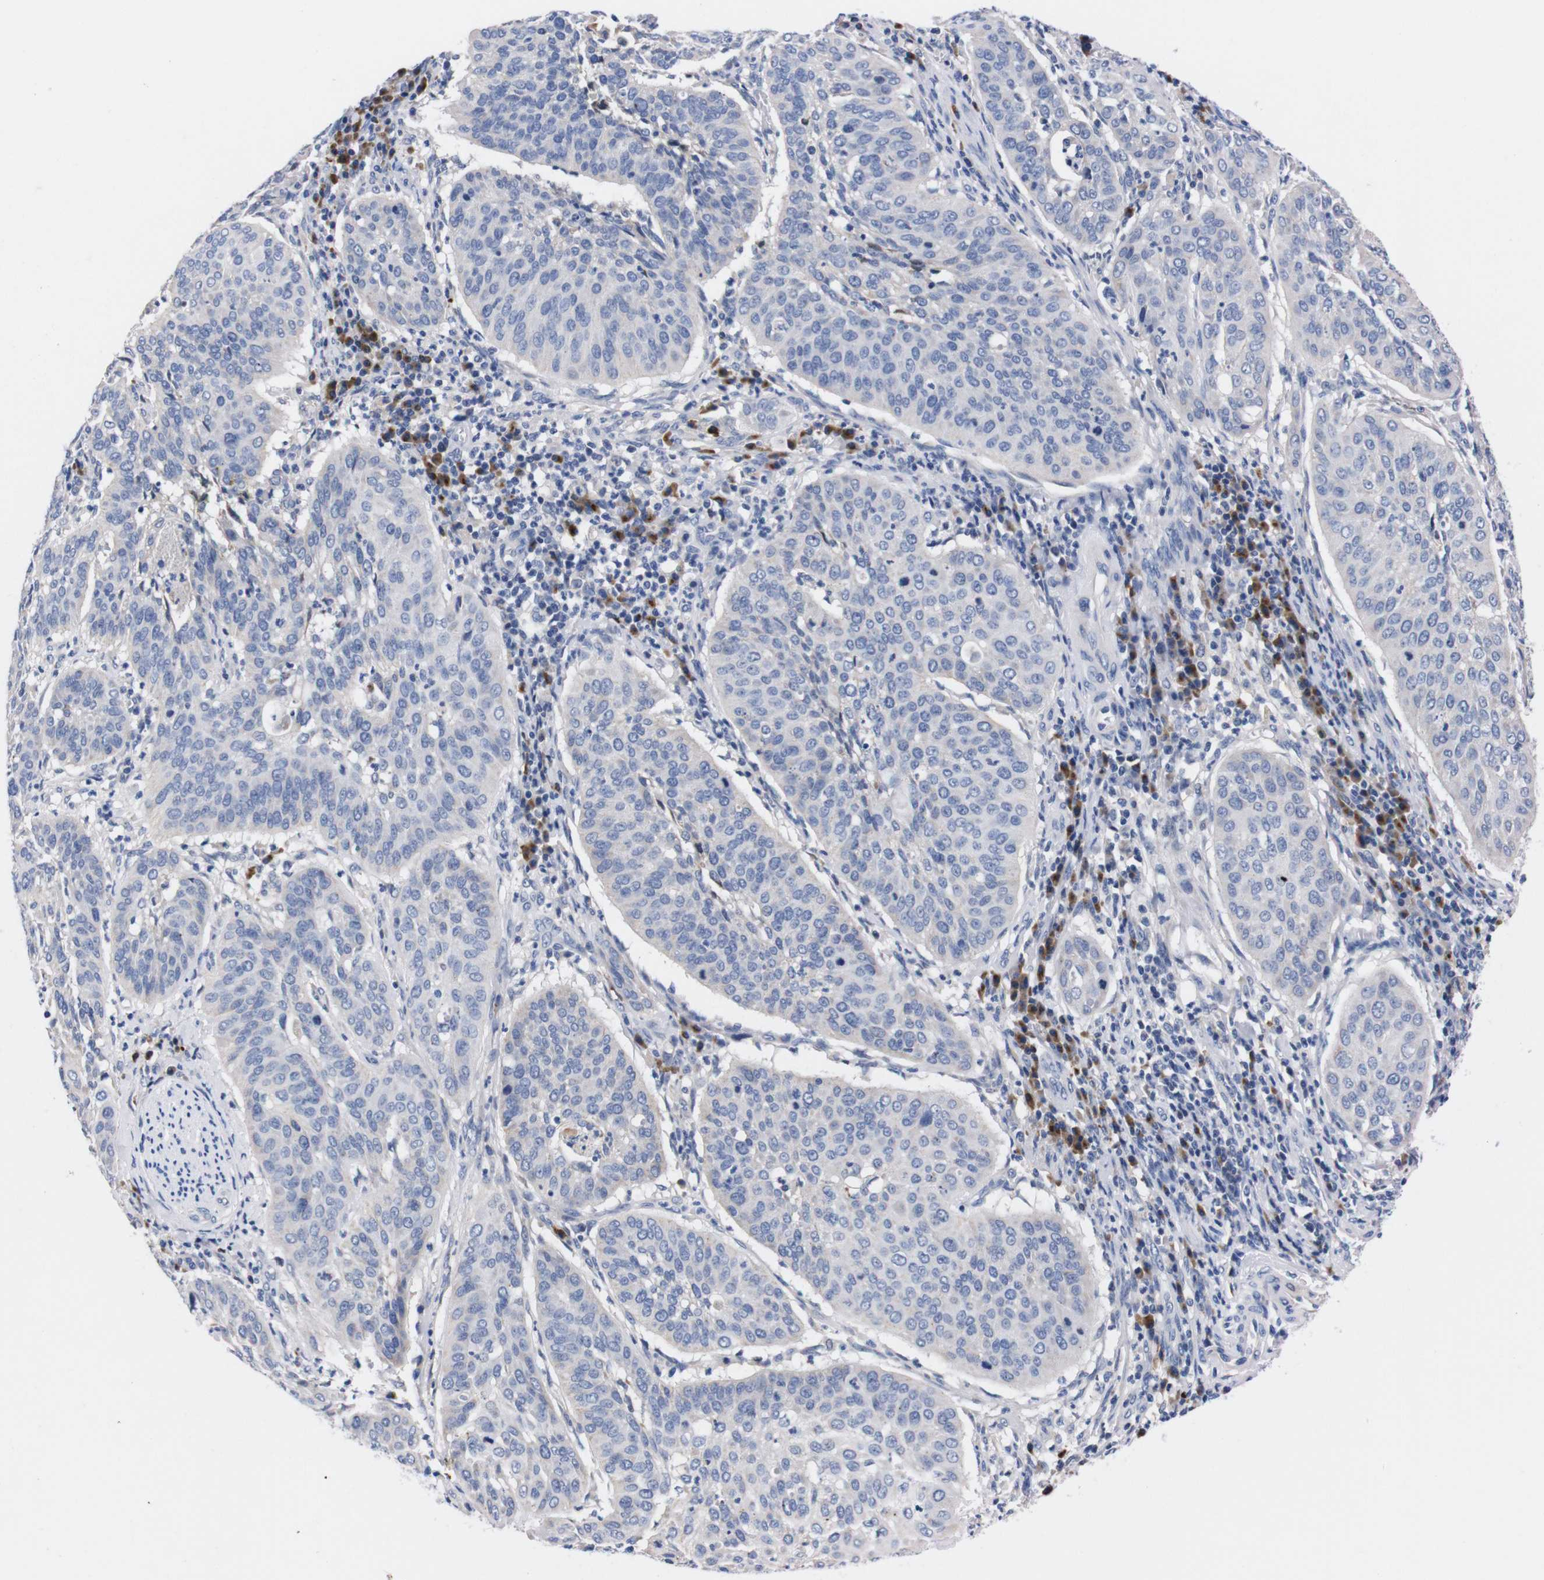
{"staining": {"intensity": "negative", "quantity": "none", "location": "none"}, "tissue": "cervical cancer", "cell_type": "Tumor cells", "image_type": "cancer", "snomed": [{"axis": "morphology", "description": "Normal tissue, NOS"}, {"axis": "morphology", "description": "Squamous cell carcinoma, NOS"}, {"axis": "topography", "description": "Cervix"}], "caption": "IHC of human cervical cancer (squamous cell carcinoma) displays no positivity in tumor cells.", "gene": "FAM210A", "patient": {"sex": "female", "age": 39}}